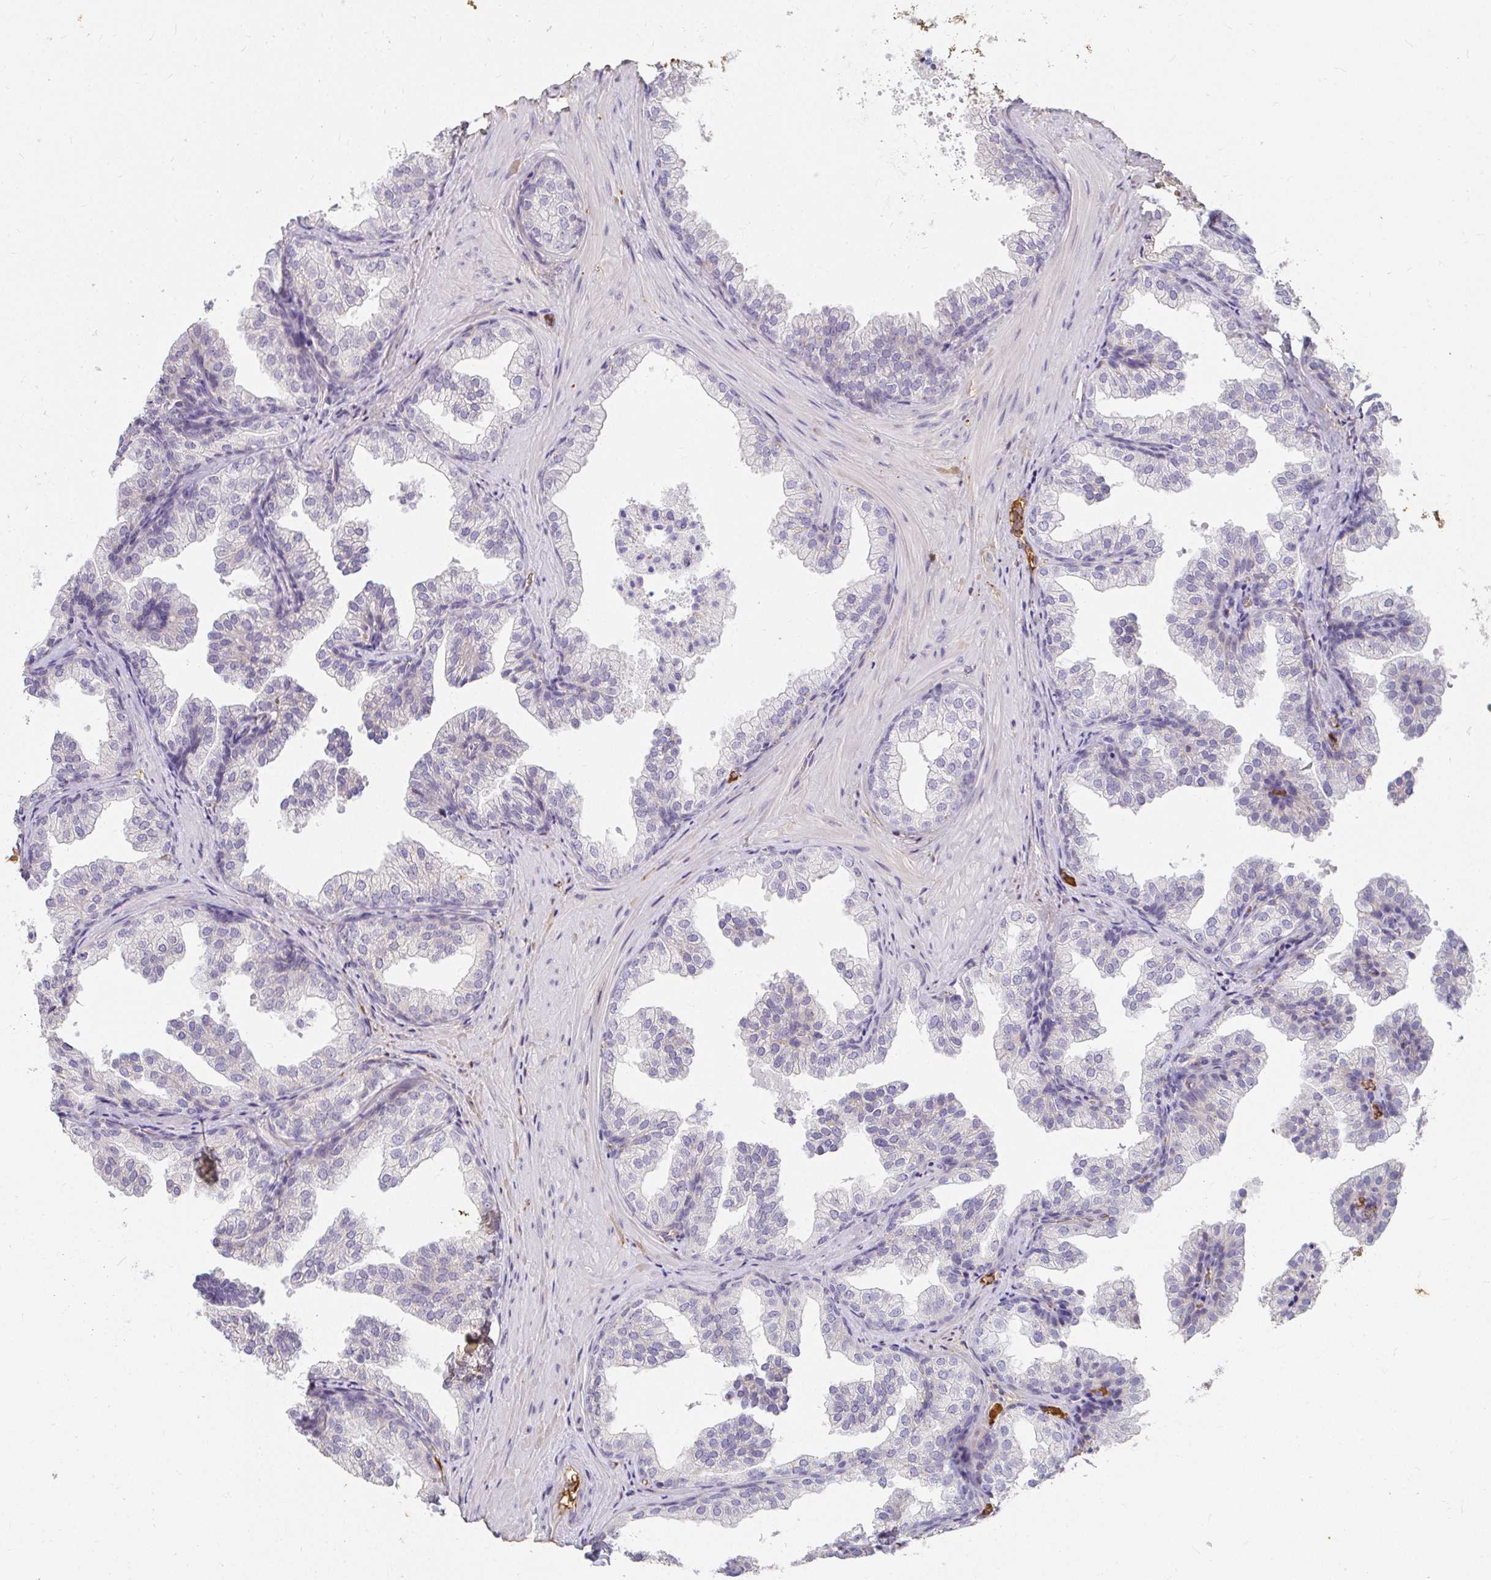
{"staining": {"intensity": "negative", "quantity": "none", "location": "none"}, "tissue": "prostate", "cell_type": "Glandular cells", "image_type": "normal", "snomed": [{"axis": "morphology", "description": "Normal tissue, NOS"}, {"axis": "topography", "description": "Prostate"}], "caption": "This is an immunohistochemistry micrograph of benign prostate. There is no expression in glandular cells.", "gene": "LOXL4", "patient": {"sex": "male", "age": 37}}